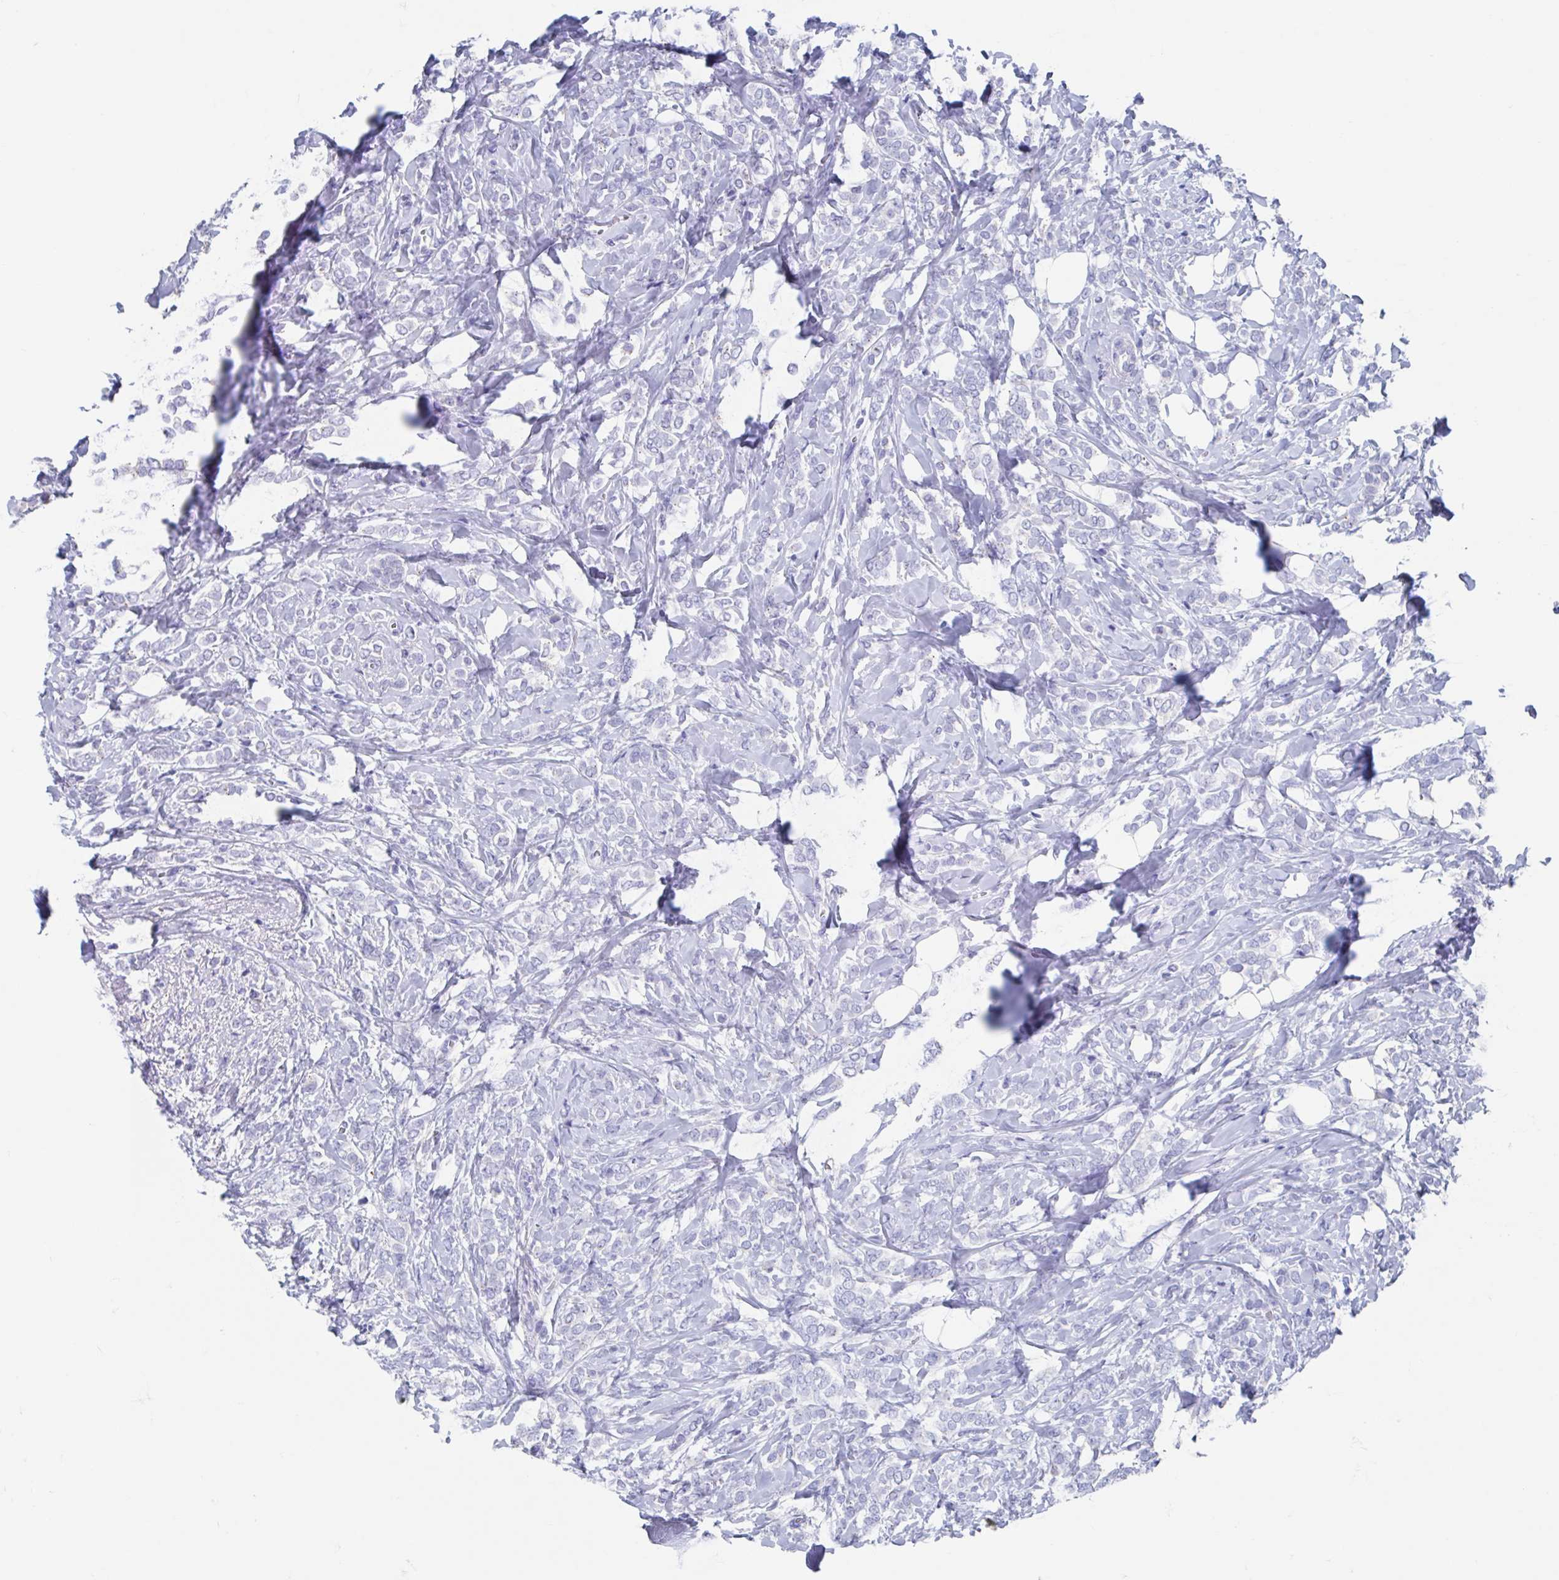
{"staining": {"intensity": "negative", "quantity": "none", "location": "none"}, "tissue": "breast cancer", "cell_type": "Tumor cells", "image_type": "cancer", "snomed": [{"axis": "morphology", "description": "Lobular carcinoma"}, {"axis": "topography", "description": "Breast"}], "caption": "DAB immunohistochemical staining of lobular carcinoma (breast) exhibits no significant positivity in tumor cells.", "gene": "SHCBP1L", "patient": {"sex": "female", "age": 49}}